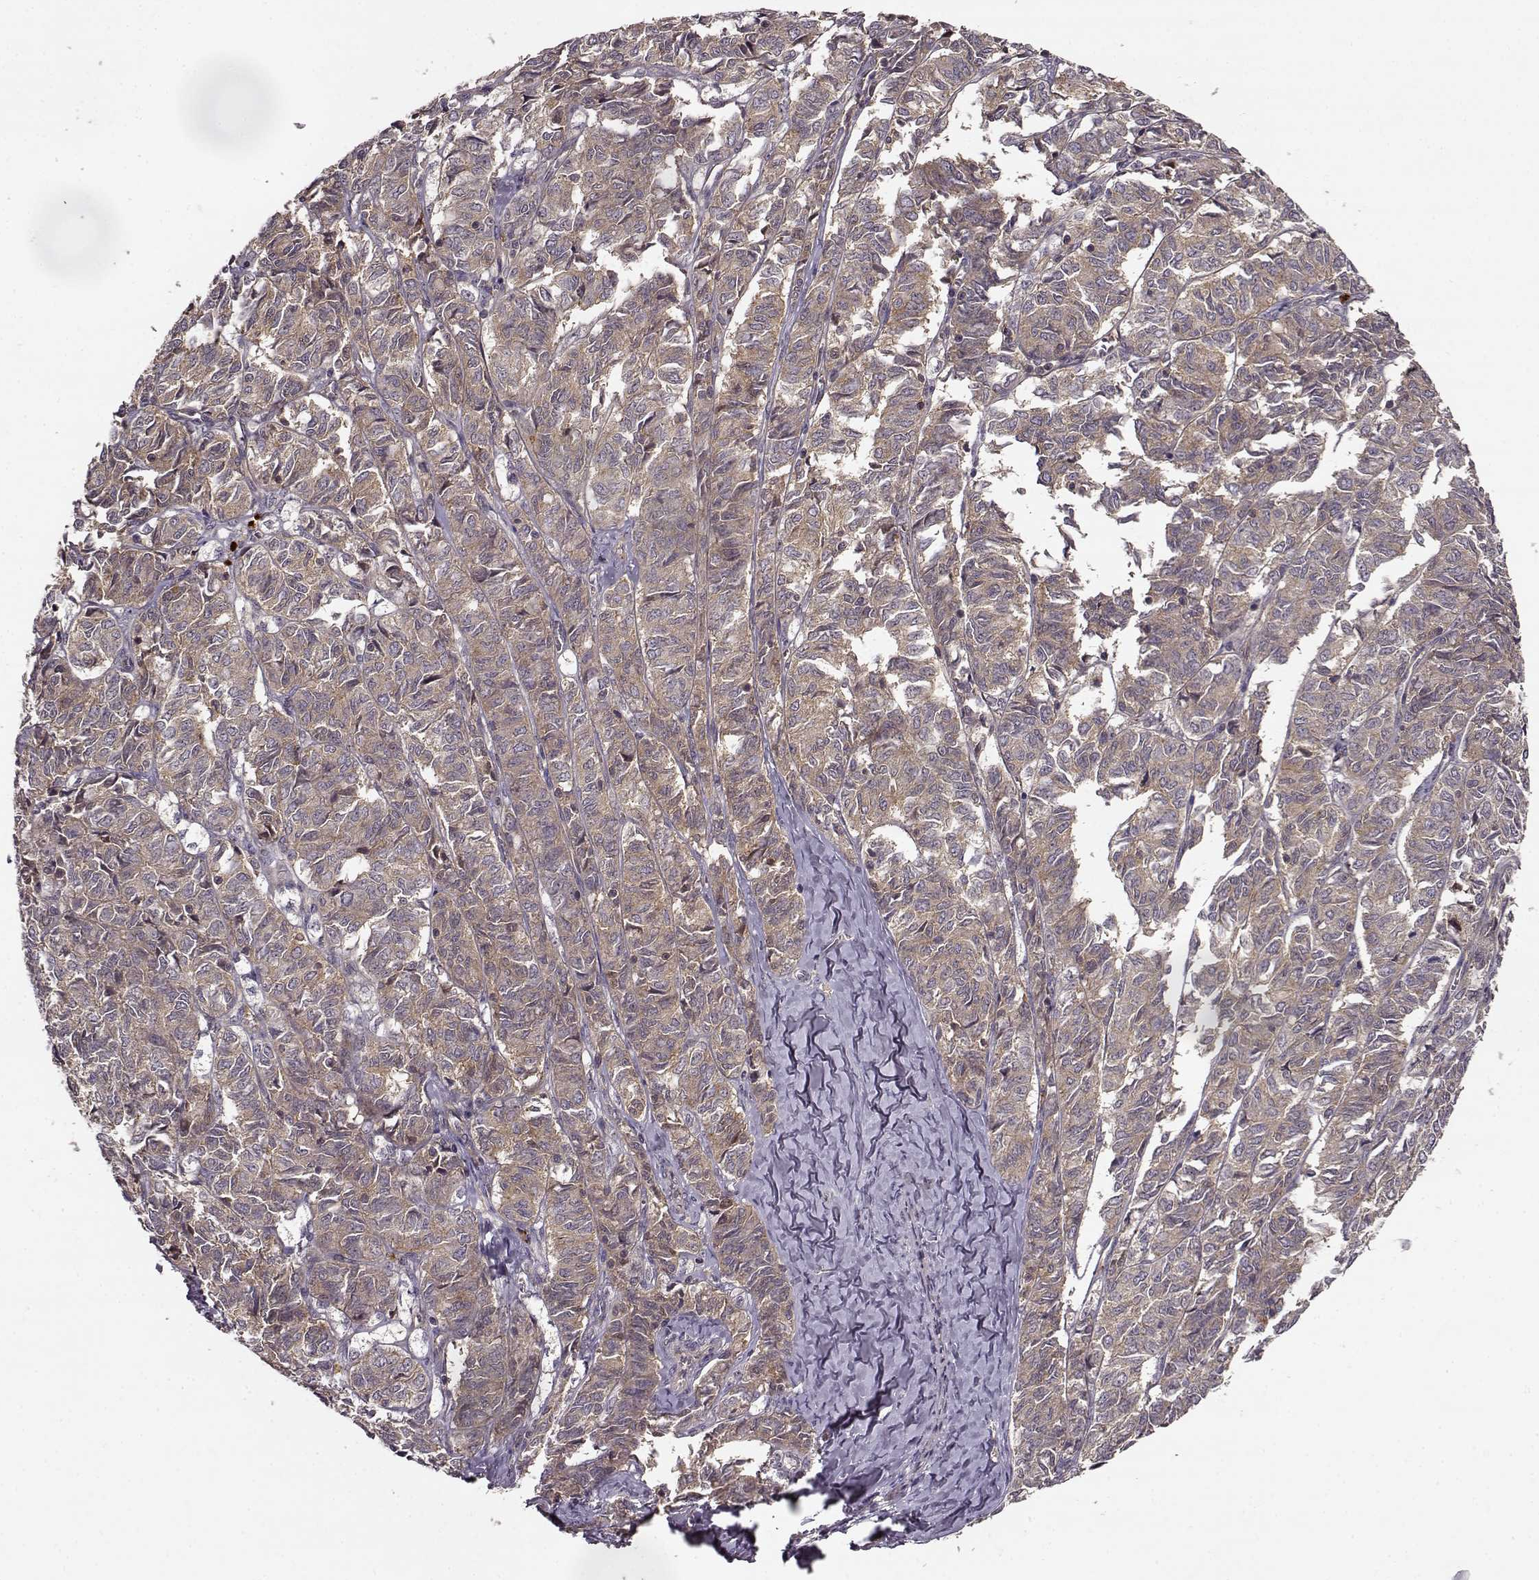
{"staining": {"intensity": "weak", "quantity": ">75%", "location": "cytoplasmic/membranous"}, "tissue": "ovarian cancer", "cell_type": "Tumor cells", "image_type": "cancer", "snomed": [{"axis": "morphology", "description": "Carcinoma, endometroid"}, {"axis": "topography", "description": "Ovary"}], "caption": "Tumor cells display weak cytoplasmic/membranous expression in about >75% of cells in ovarian cancer (endometroid carcinoma).", "gene": "IFRD2", "patient": {"sex": "female", "age": 80}}